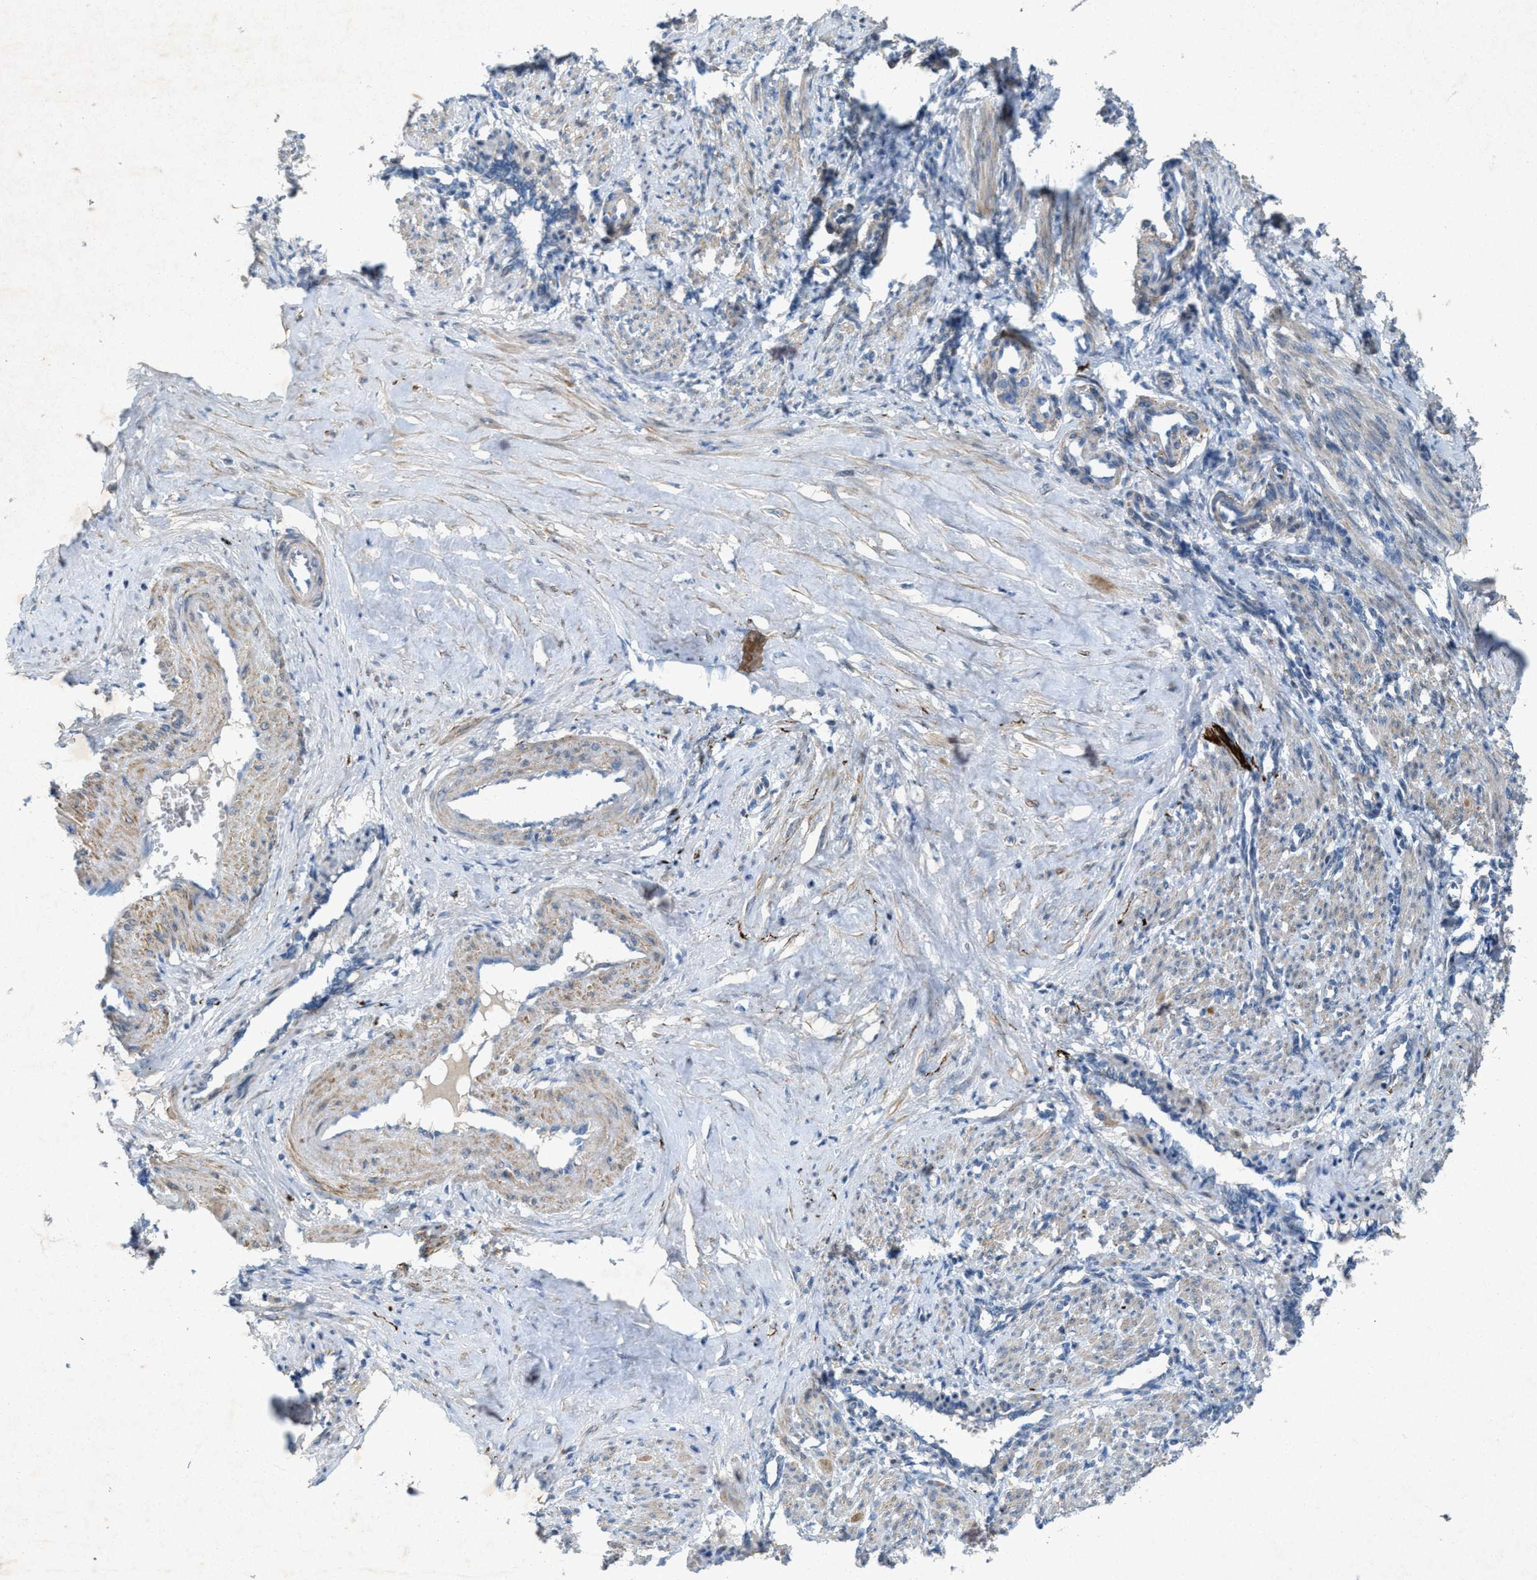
{"staining": {"intensity": "moderate", "quantity": "25%-75%", "location": "cytoplasmic/membranous"}, "tissue": "smooth muscle", "cell_type": "Smooth muscle cells", "image_type": "normal", "snomed": [{"axis": "morphology", "description": "Normal tissue, NOS"}, {"axis": "topography", "description": "Endometrium"}], "caption": "Brown immunohistochemical staining in normal human smooth muscle exhibits moderate cytoplasmic/membranous staining in about 25%-75% of smooth muscle cells.", "gene": "URGCP", "patient": {"sex": "female", "age": 33}}